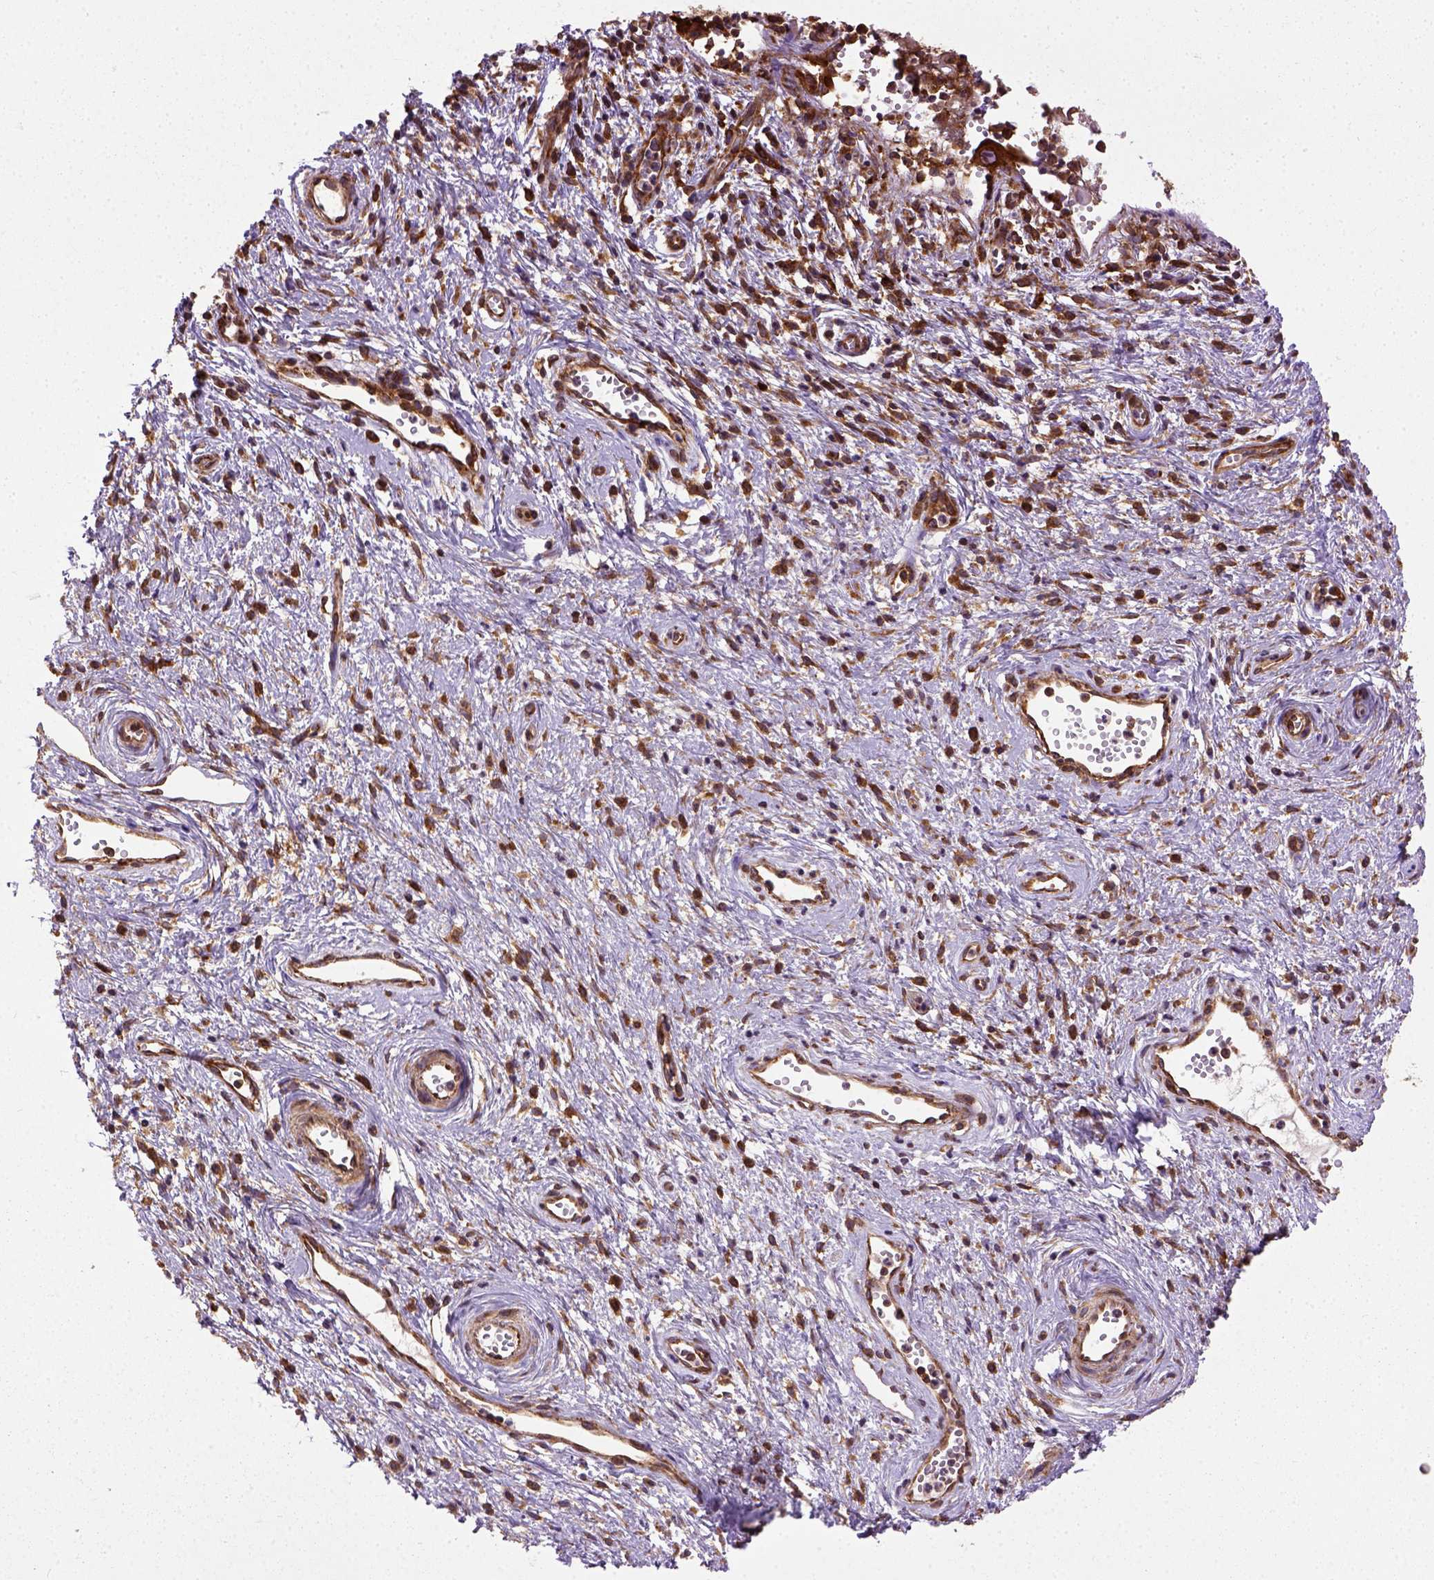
{"staining": {"intensity": "strong", "quantity": ">75%", "location": "cytoplasmic/membranous"}, "tissue": "cervical cancer", "cell_type": "Tumor cells", "image_type": "cancer", "snomed": [{"axis": "morphology", "description": "Squamous cell carcinoma, NOS"}, {"axis": "topography", "description": "Cervix"}], "caption": "Approximately >75% of tumor cells in squamous cell carcinoma (cervical) show strong cytoplasmic/membranous protein positivity as visualized by brown immunohistochemical staining.", "gene": "CAPRIN1", "patient": {"sex": "female", "age": 30}}